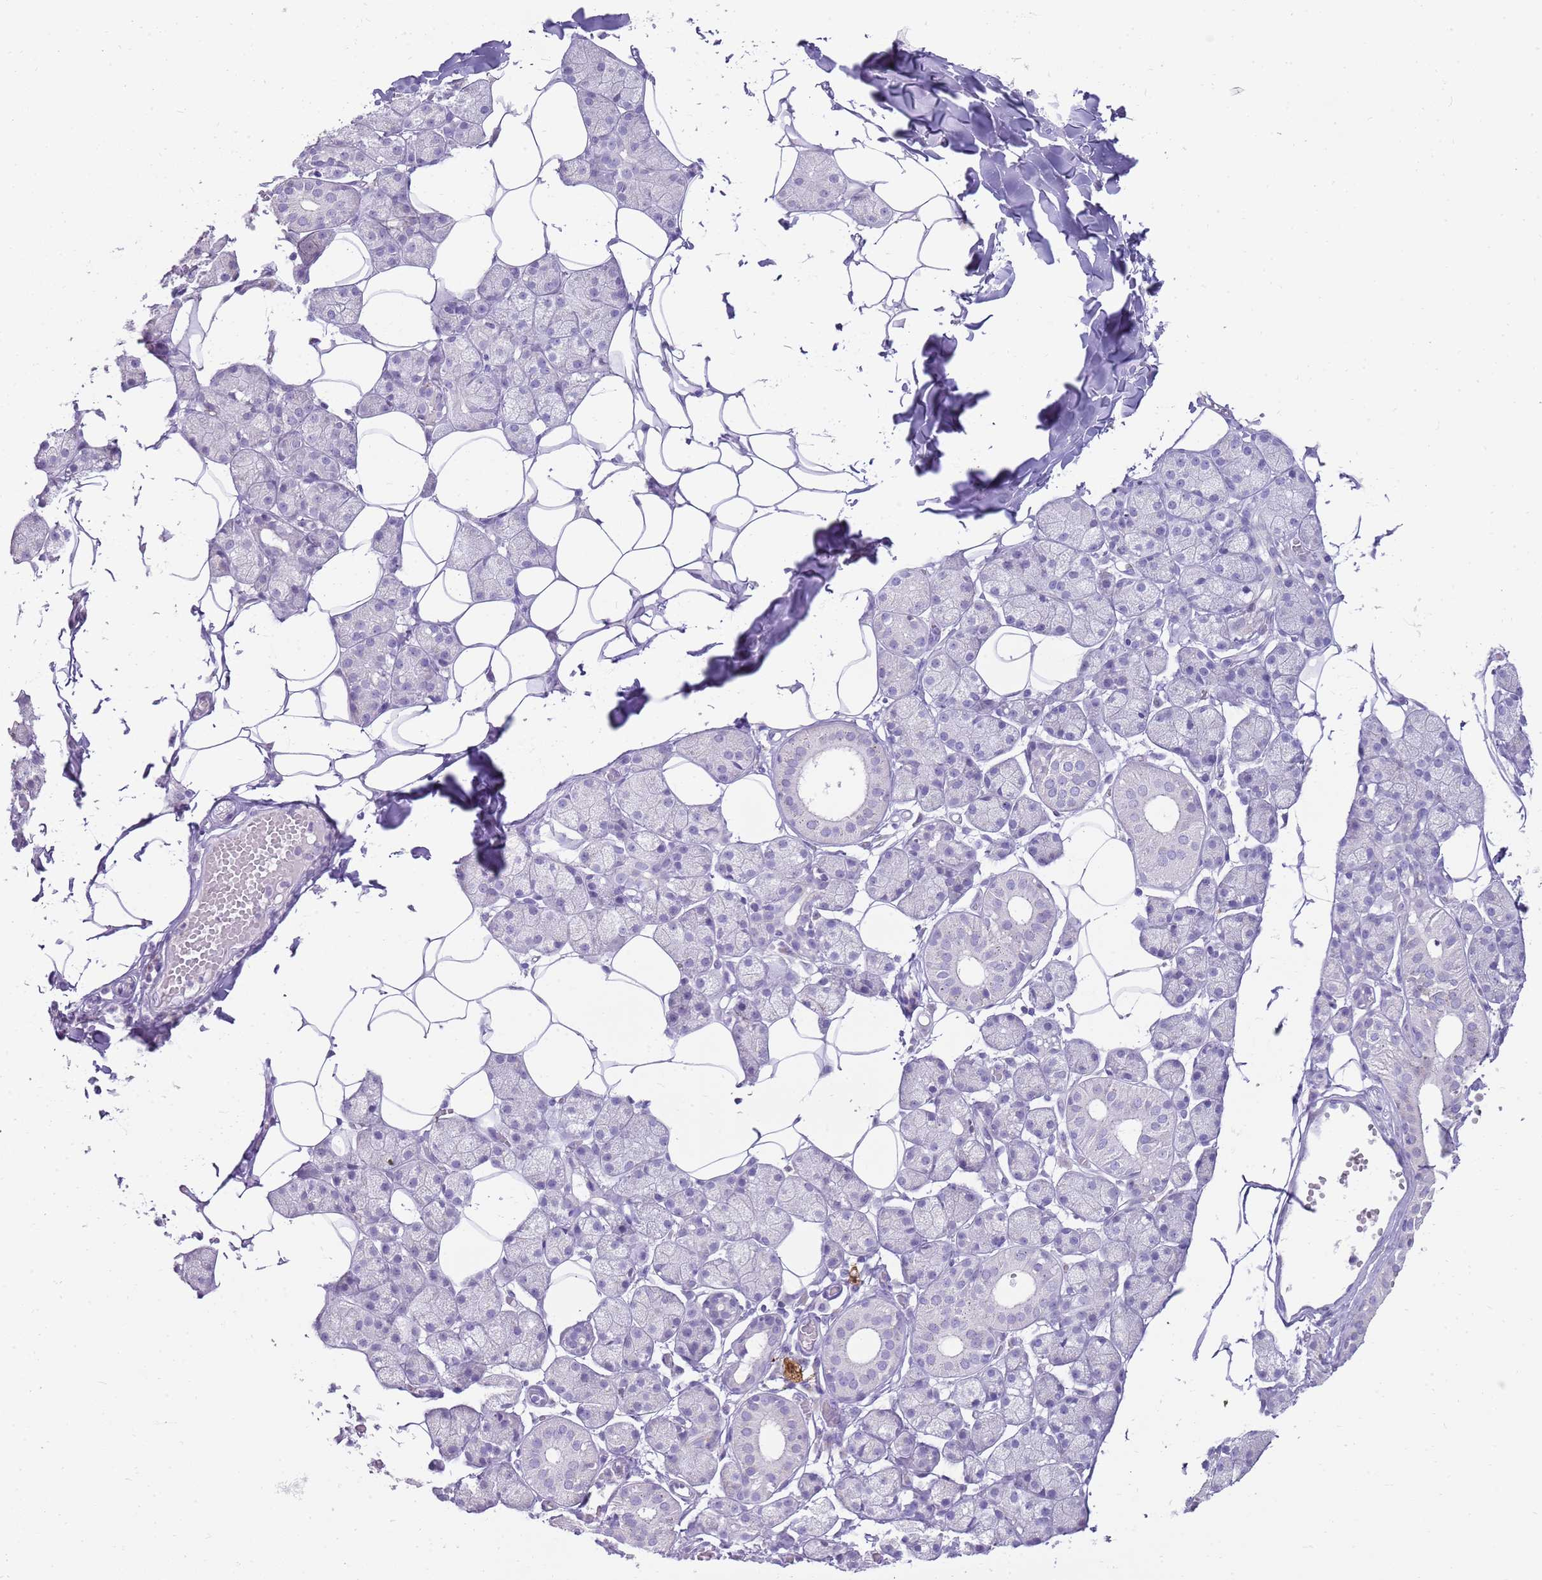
{"staining": {"intensity": "negative", "quantity": "none", "location": "none"}, "tissue": "salivary gland", "cell_type": "Glandular cells", "image_type": "normal", "snomed": [{"axis": "morphology", "description": "Normal tissue, NOS"}, {"axis": "topography", "description": "Salivary gland"}], "caption": "Micrograph shows no significant protein positivity in glandular cells of unremarkable salivary gland. The staining is performed using DAB (3,3'-diaminobenzidine) brown chromogen with nuclei counter-stained in using hematoxylin.", "gene": "DIPK1C", "patient": {"sex": "female", "age": 33}}